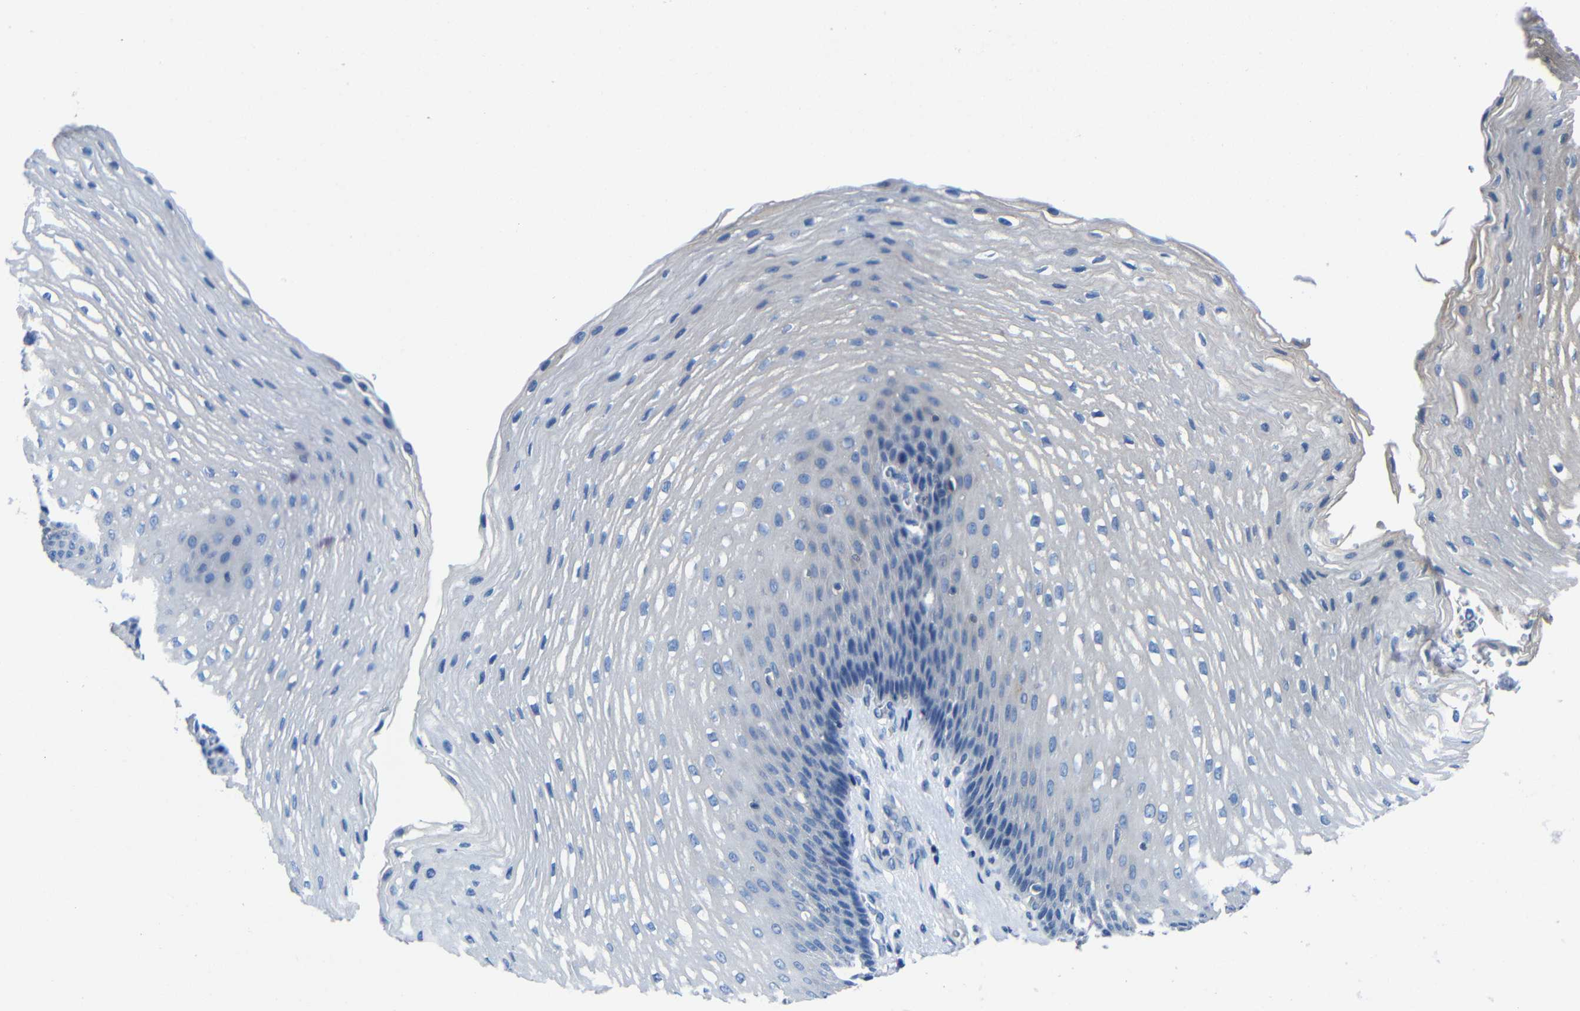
{"staining": {"intensity": "weak", "quantity": "<25%", "location": "cytoplasmic/membranous"}, "tissue": "esophagus", "cell_type": "Squamous epithelial cells", "image_type": "normal", "snomed": [{"axis": "morphology", "description": "Normal tissue, NOS"}, {"axis": "topography", "description": "Esophagus"}], "caption": "Histopathology image shows no protein staining in squamous epithelial cells of benign esophagus. The staining was performed using DAB (3,3'-diaminobenzidine) to visualize the protein expression in brown, while the nuclei were stained in blue with hematoxylin (Magnification: 20x).", "gene": "GDI1", "patient": {"sex": "male", "age": 48}}